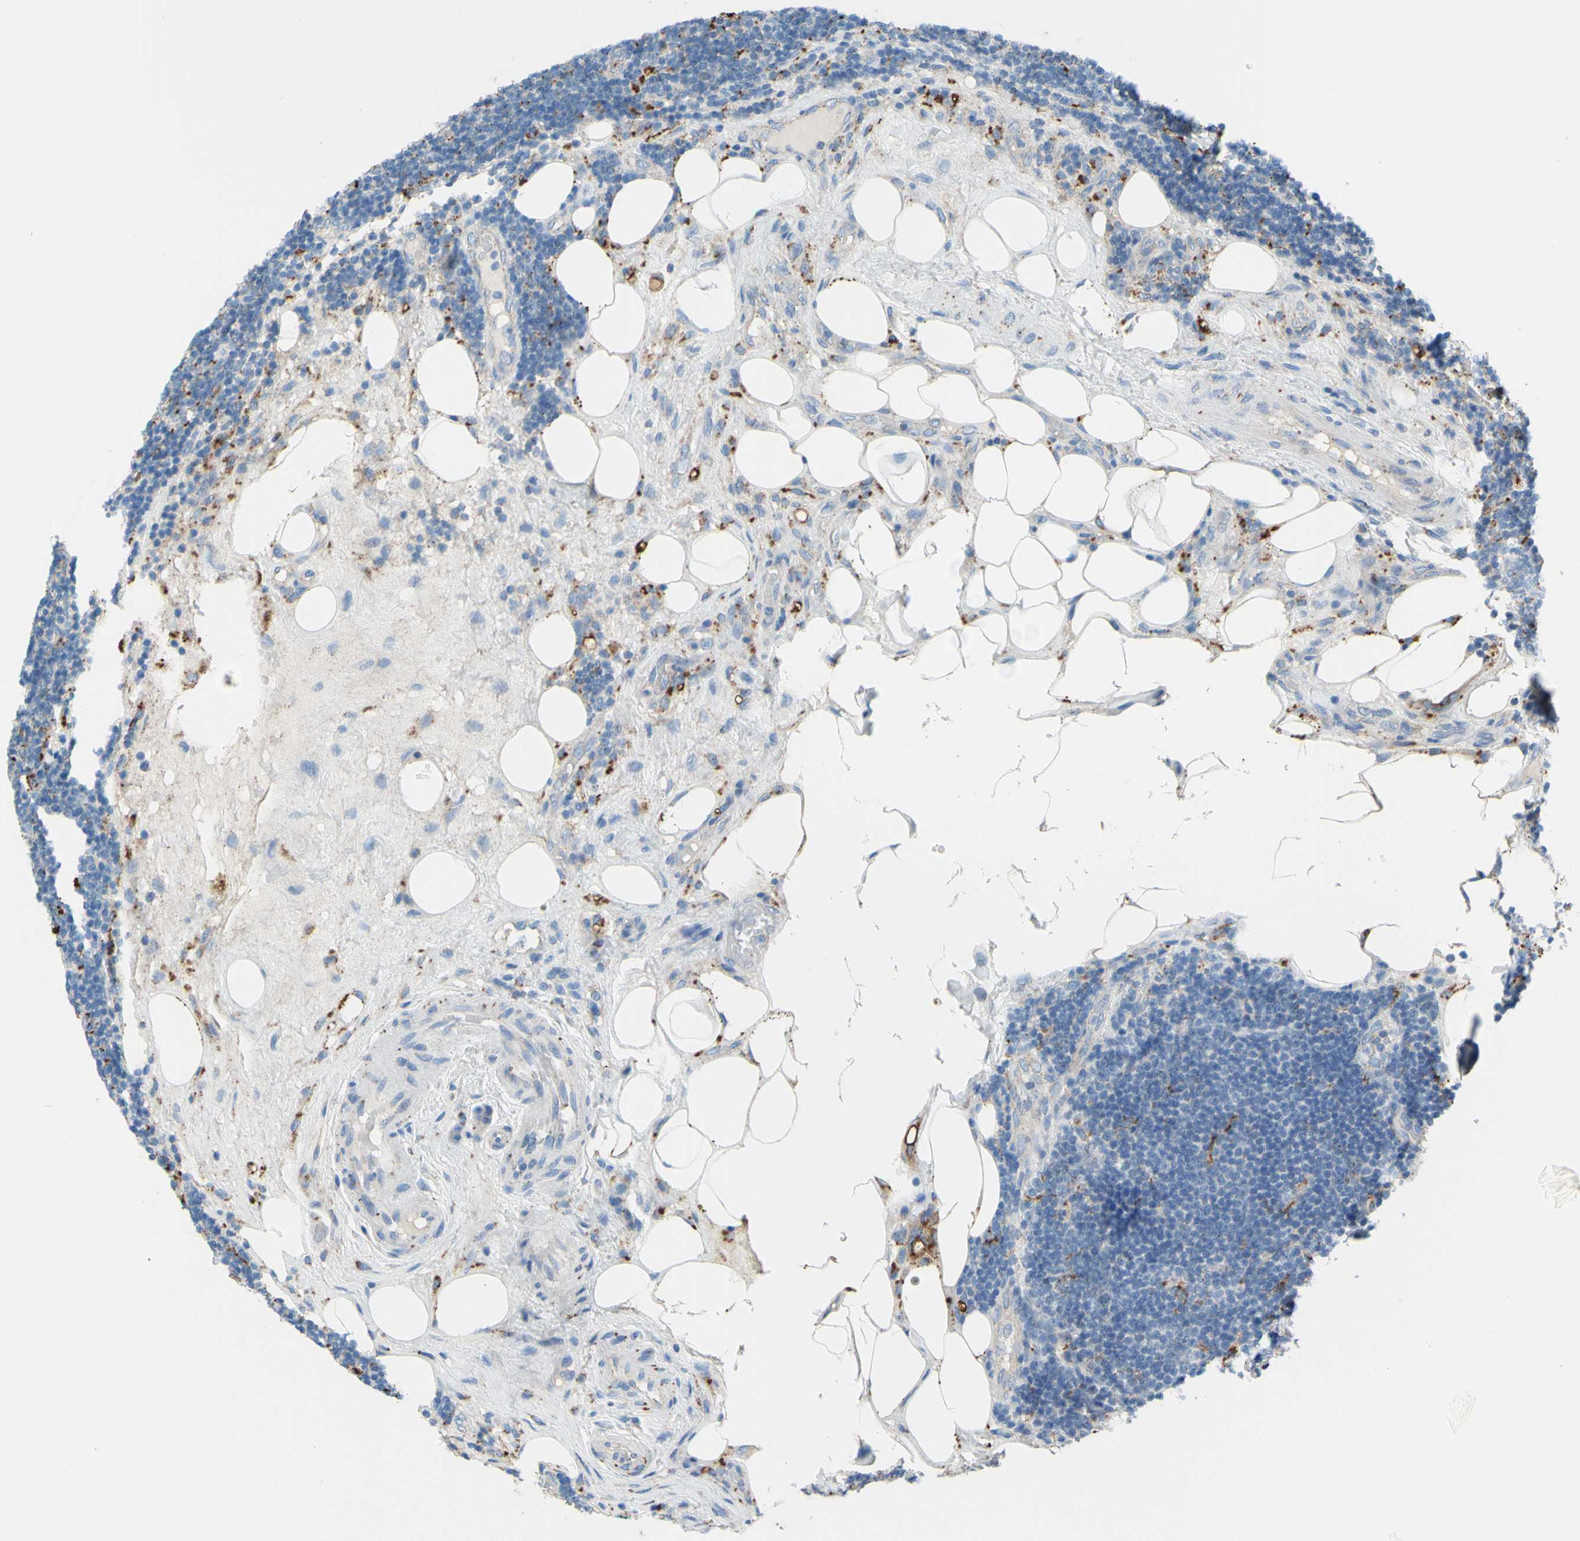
{"staining": {"intensity": "negative", "quantity": "none", "location": "none"}, "tissue": "lymphoma", "cell_type": "Tumor cells", "image_type": "cancer", "snomed": [{"axis": "morphology", "description": "Malignant lymphoma, non-Hodgkin's type, Low grade"}, {"axis": "topography", "description": "Lymph node"}], "caption": "Lymphoma stained for a protein using immunohistochemistry displays no positivity tumor cells.", "gene": "CTSD", "patient": {"sex": "male", "age": 83}}